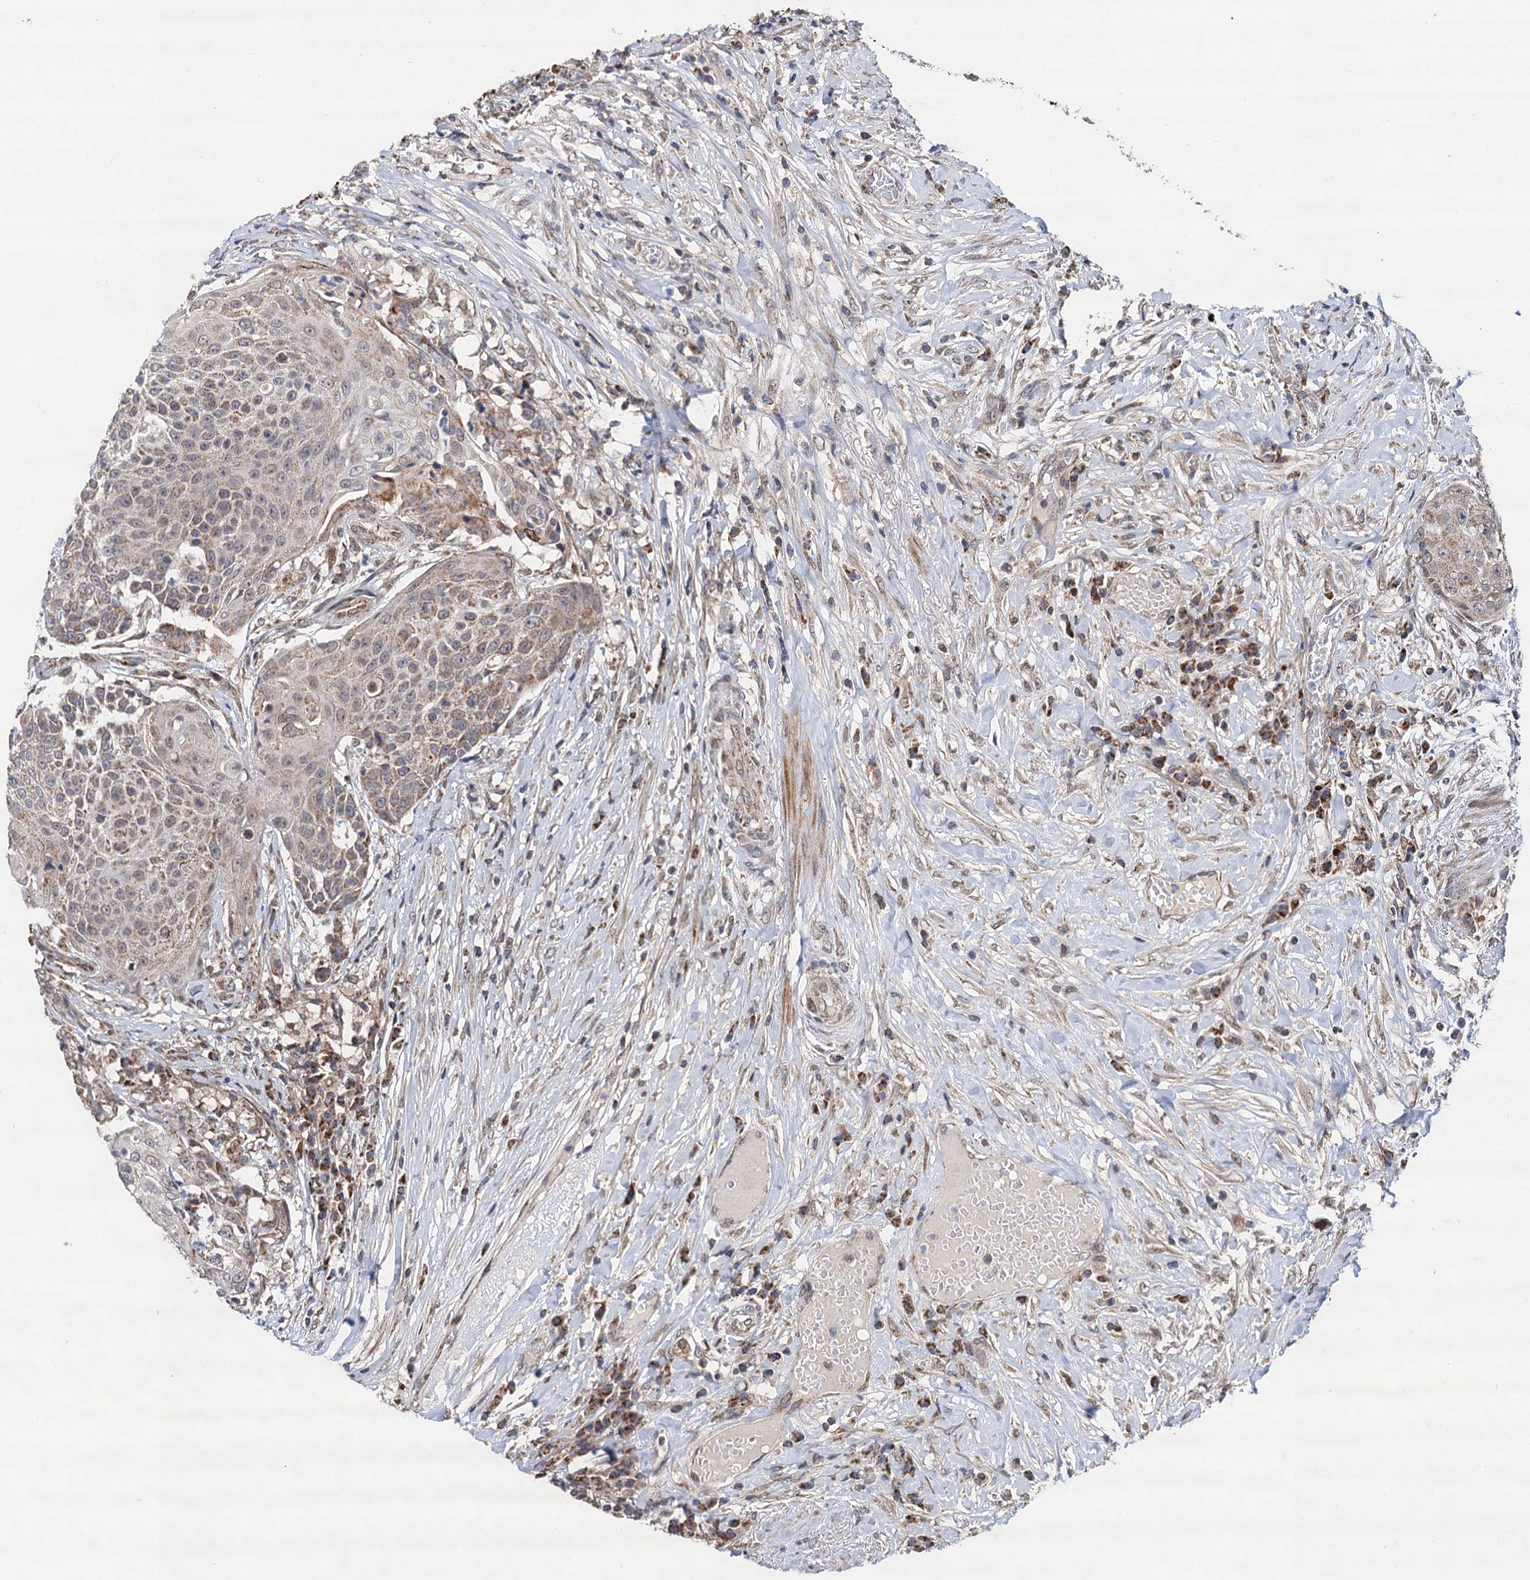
{"staining": {"intensity": "moderate", "quantity": ">75%", "location": "cytoplasmic/membranous"}, "tissue": "urothelial cancer", "cell_type": "Tumor cells", "image_type": "cancer", "snomed": [{"axis": "morphology", "description": "Urothelial carcinoma, High grade"}, {"axis": "topography", "description": "Urinary bladder"}], "caption": "Tumor cells display medium levels of moderate cytoplasmic/membranous positivity in about >75% of cells in human high-grade urothelial carcinoma.", "gene": "CMPK2", "patient": {"sex": "female", "age": 63}}